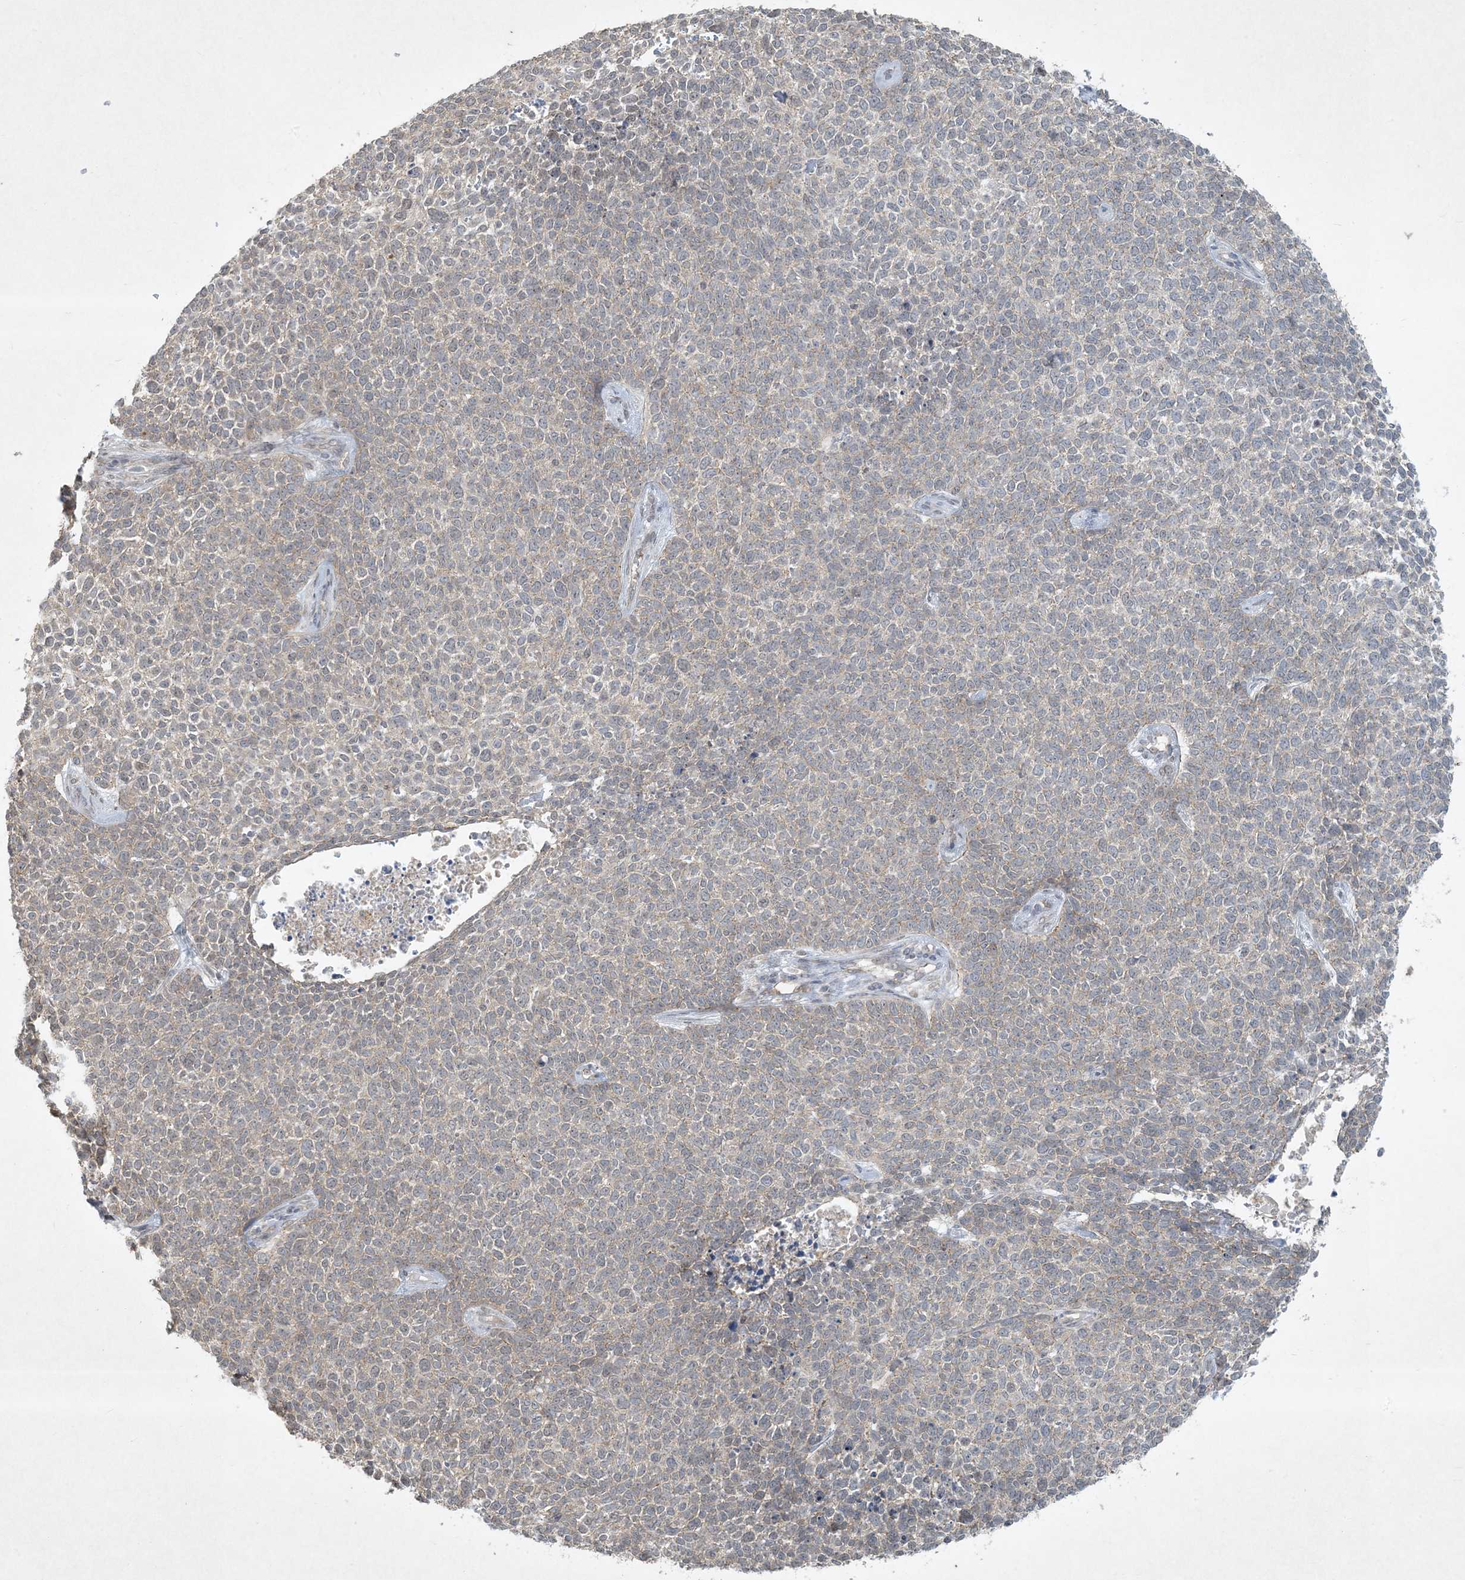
{"staining": {"intensity": "weak", "quantity": "25%-75%", "location": "cytoplasmic/membranous"}, "tissue": "skin cancer", "cell_type": "Tumor cells", "image_type": "cancer", "snomed": [{"axis": "morphology", "description": "Basal cell carcinoma"}, {"axis": "topography", "description": "Skin"}], "caption": "Immunohistochemical staining of human skin basal cell carcinoma reveals low levels of weak cytoplasmic/membranous protein positivity in approximately 25%-75% of tumor cells.", "gene": "BCORL1", "patient": {"sex": "female", "age": 84}}